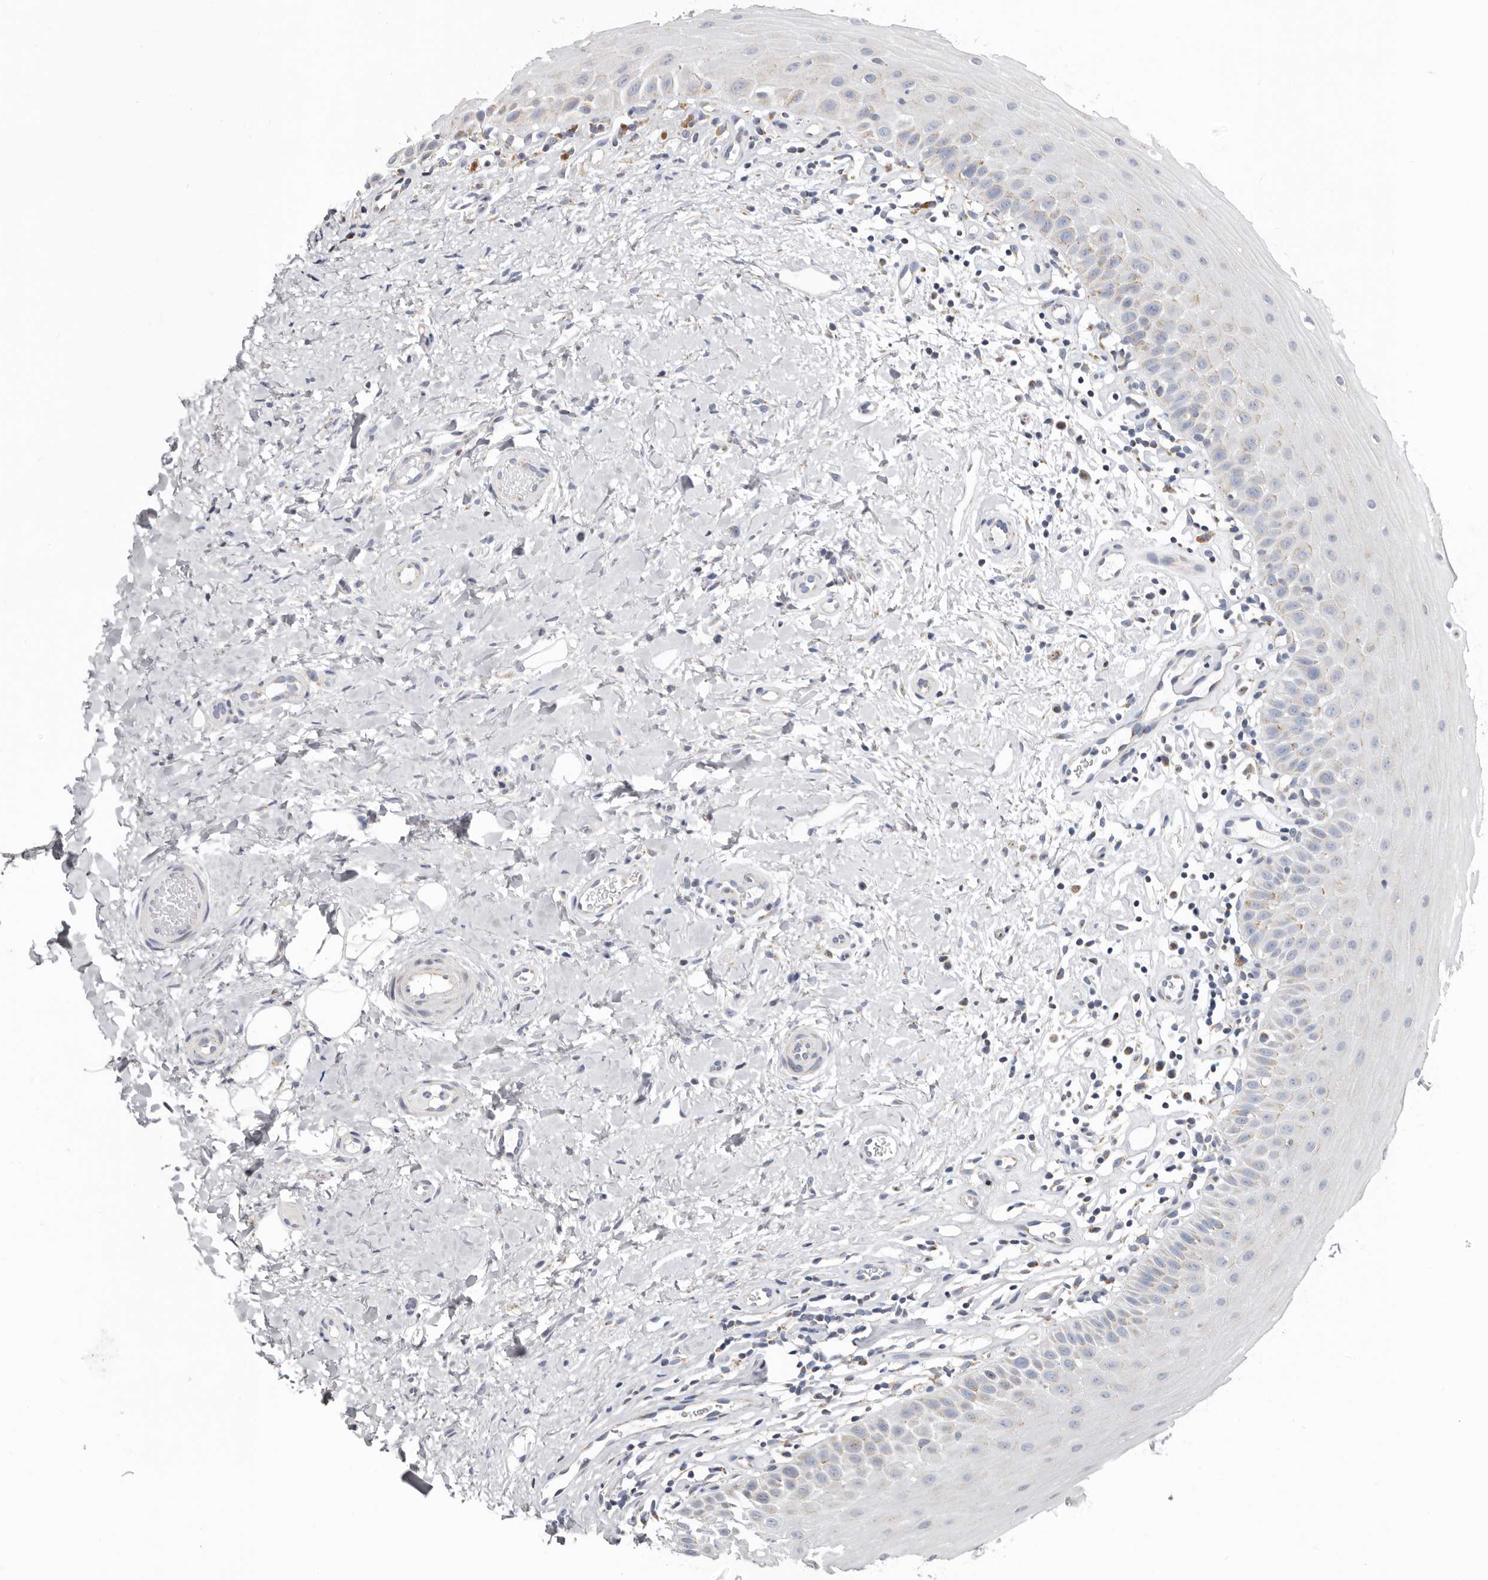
{"staining": {"intensity": "weak", "quantity": "<25%", "location": "cytoplasmic/membranous"}, "tissue": "oral mucosa", "cell_type": "Squamous epithelial cells", "image_type": "normal", "snomed": [{"axis": "morphology", "description": "Normal tissue, NOS"}, {"axis": "topography", "description": "Oral tissue"}], "caption": "This is an IHC image of normal human oral mucosa. There is no expression in squamous epithelial cells.", "gene": "RSPO2", "patient": {"sex": "female", "age": 56}}